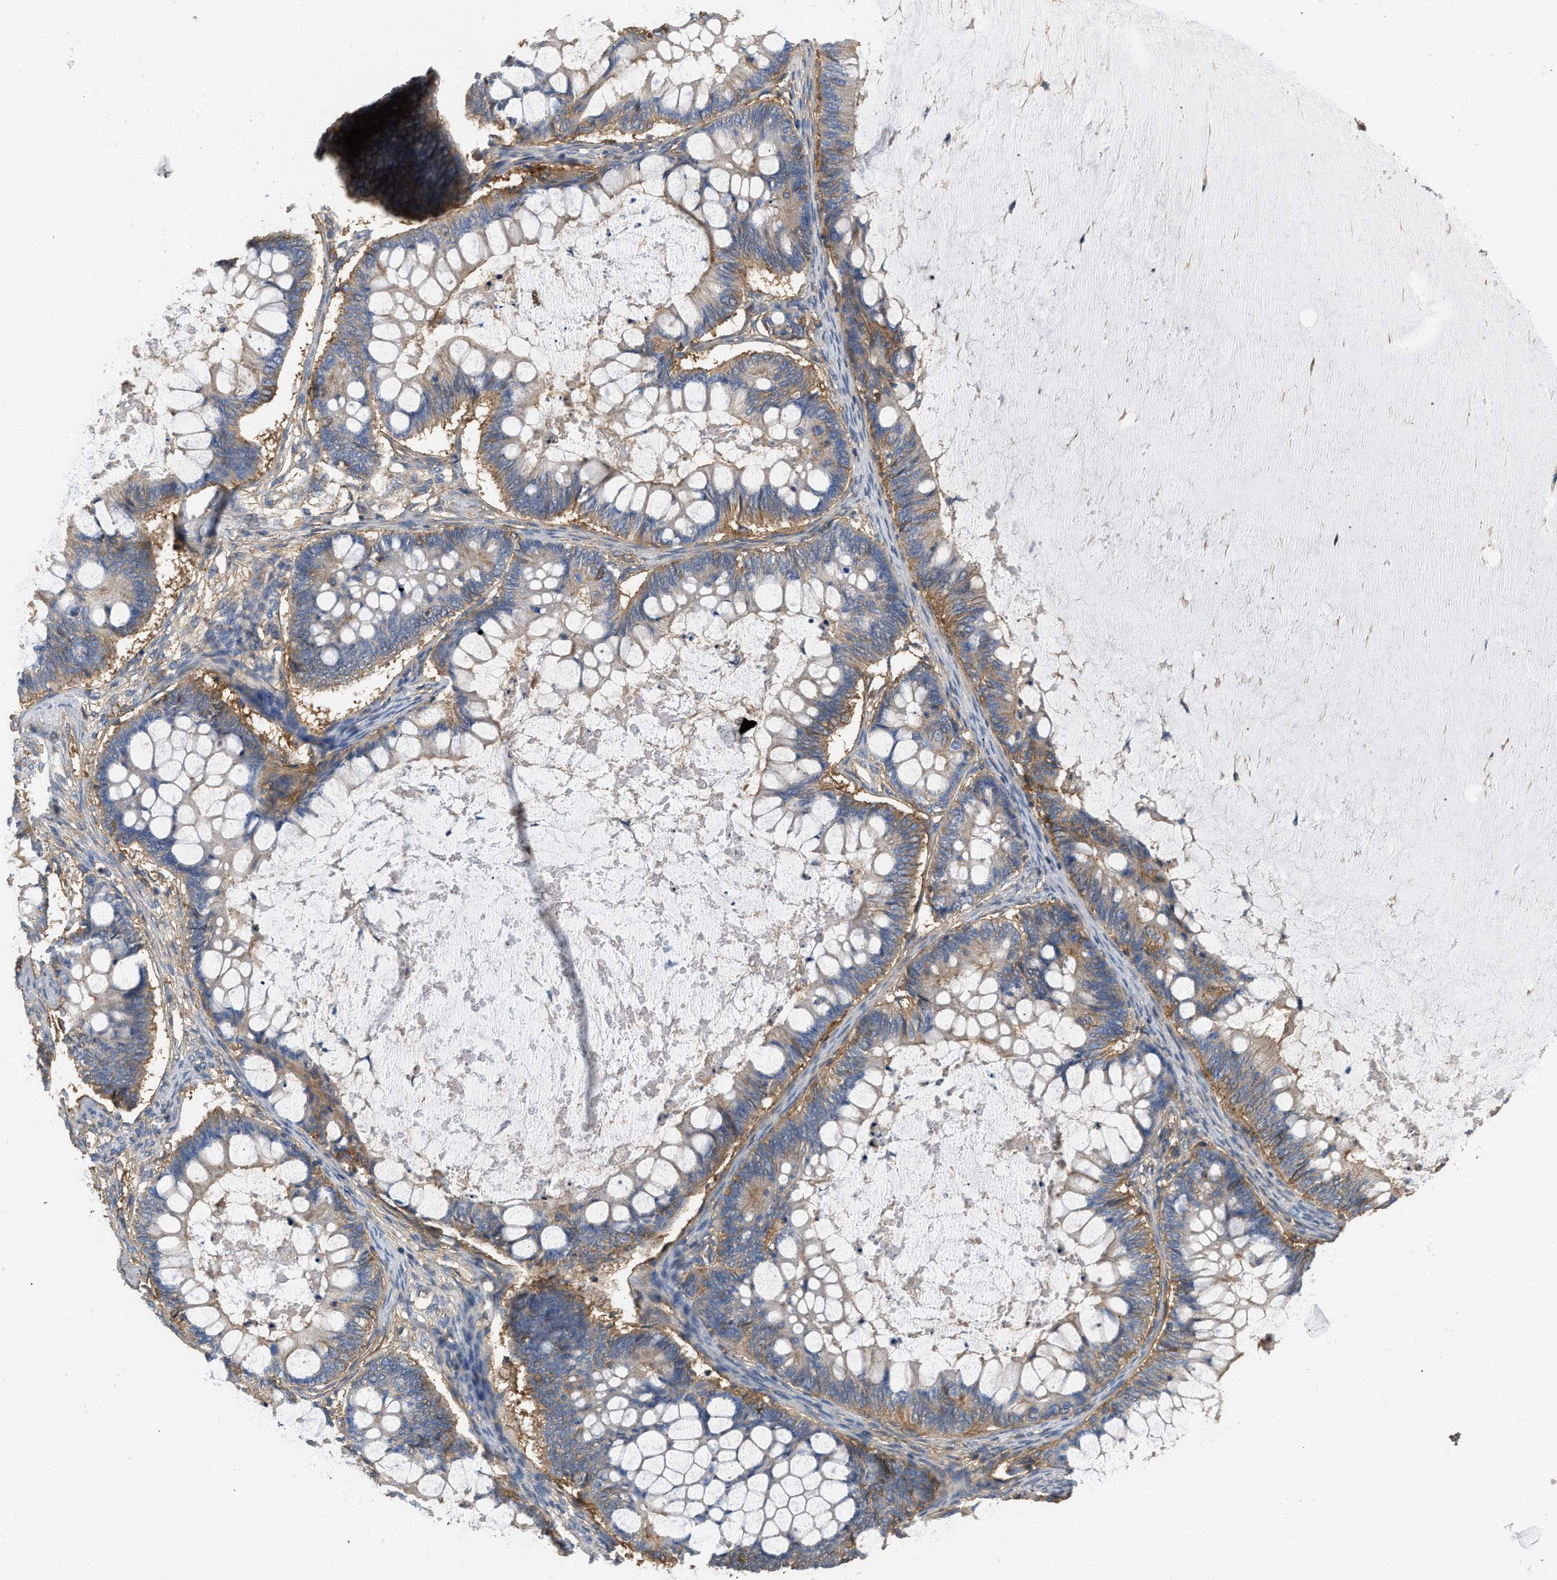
{"staining": {"intensity": "moderate", "quantity": "25%-75%", "location": "cytoplasmic/membranous"}, "tissue": "ovarian cancer", "cell_type": "Tumor cells", "image_type": "cancer", "snomed": [{"axis": "morphology", "description": "Cystadenocarcinoma, mucinous, NOS"}, {"axis": "topography", "description": "Ovary"}], "caption": "Immunohistochemical staining of ovarian cancer (mucinous cystadenocarcinoma) displays medium levels of moderate cytoplasmic/membranous staining in approximately 25%-75% of tumor cells.", "gene": "GNB4", "patient": {"sex": "female", "age": 61}}